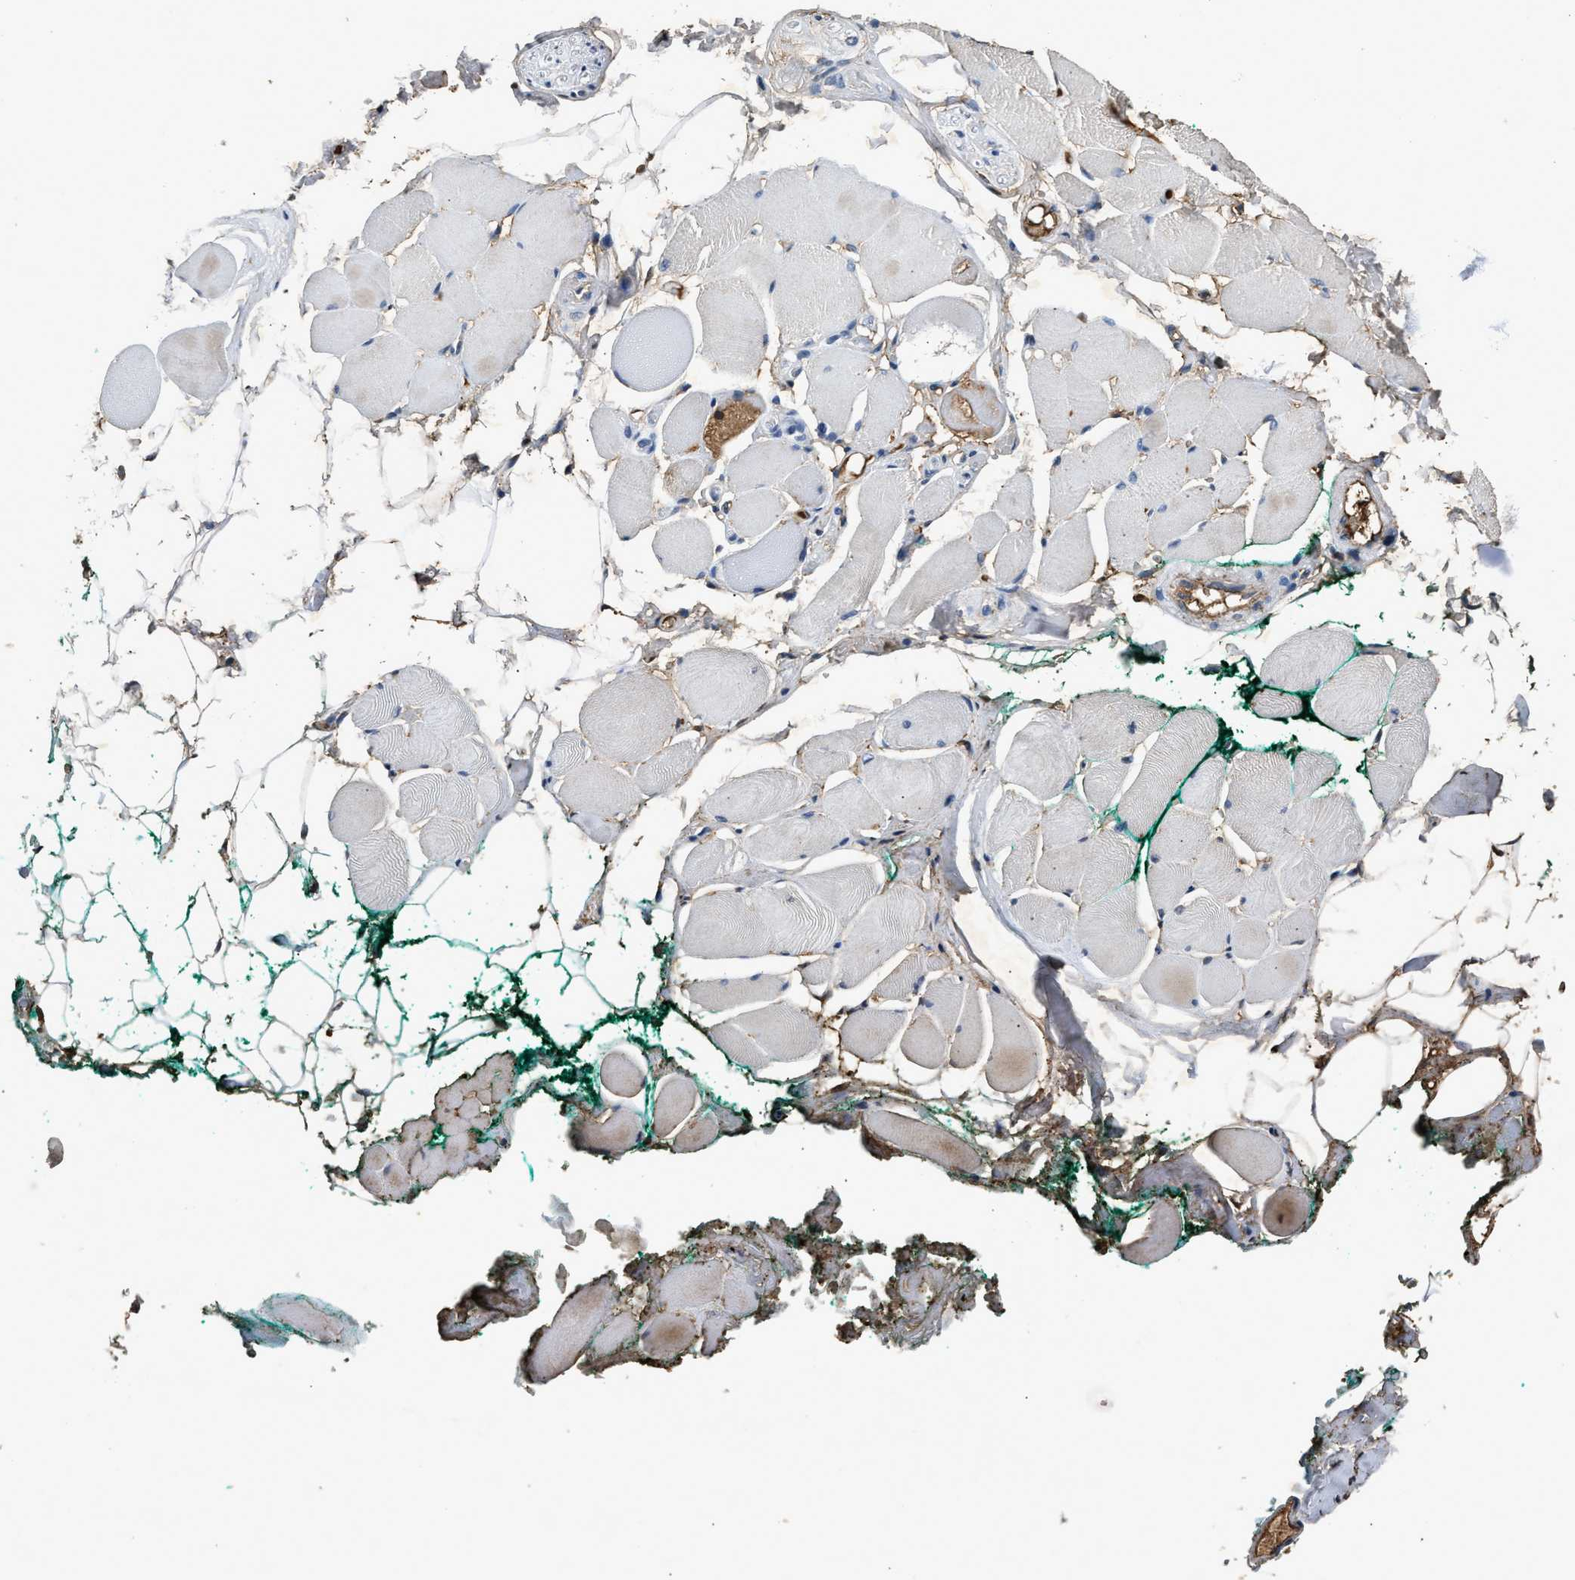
{"staining": {"intensity": "negative", "quantity": "none", "location": "none"}, "tissue": "skeletal muscle", "cell_type": "Myocytes", "image_type": "normal", "snomed": [{"axis": "morphology", "description": "Normal tissue, NOS"}, {"axis": "topography", "description": "Skeletal muscle"}, {"axis": "topography", "description": "Peripheral nerve tissue"}], "caption": "This is an immunohistochemistry (IHC) photomicrograph of unremarkable skeletal muscle. There is no staining in myocytes.", "gene": "C3", "patient": {"sex": "female", "age": 84}}